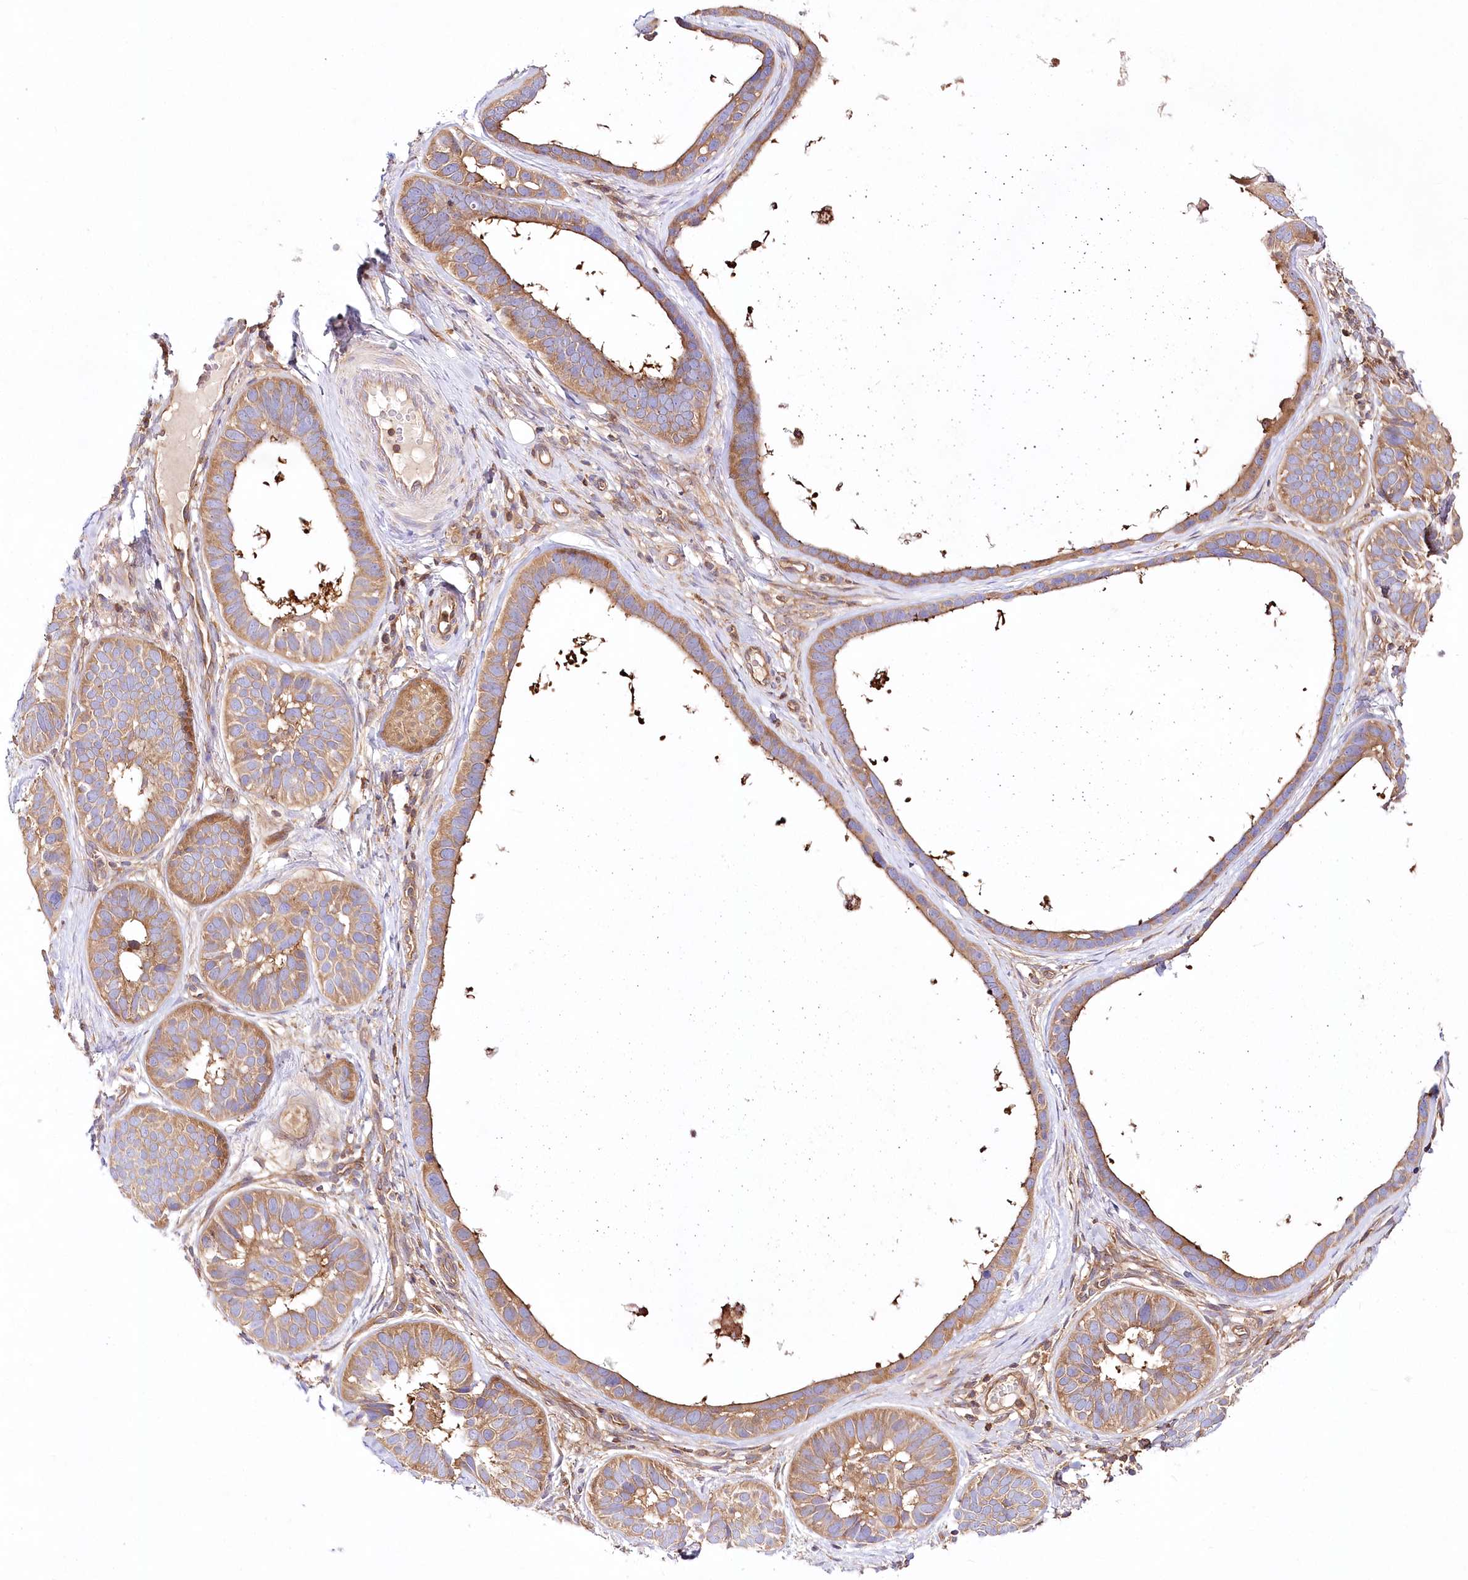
{"staining": {"intensity": "moderate", "quantity": ">75%", "location": "cytoplasmic/membranous"}, "tissue": "skin cancer", "cell_type": "Tumor cells", "image_type": "cancer", "snomed": [{"axis": "morphology", "description": "Basal cell carcinoma"}, {"axis": "topography", "description": "Skin"}], "caption": "Moderate cytoplasmic/membranous staining for a protein is identified in approximately >75% of tumor cells of skin cancer using immunohistochemistry (IHC).", "gene": "ABRAXAS2", "patient": {"sex": "male", "age": 62}}